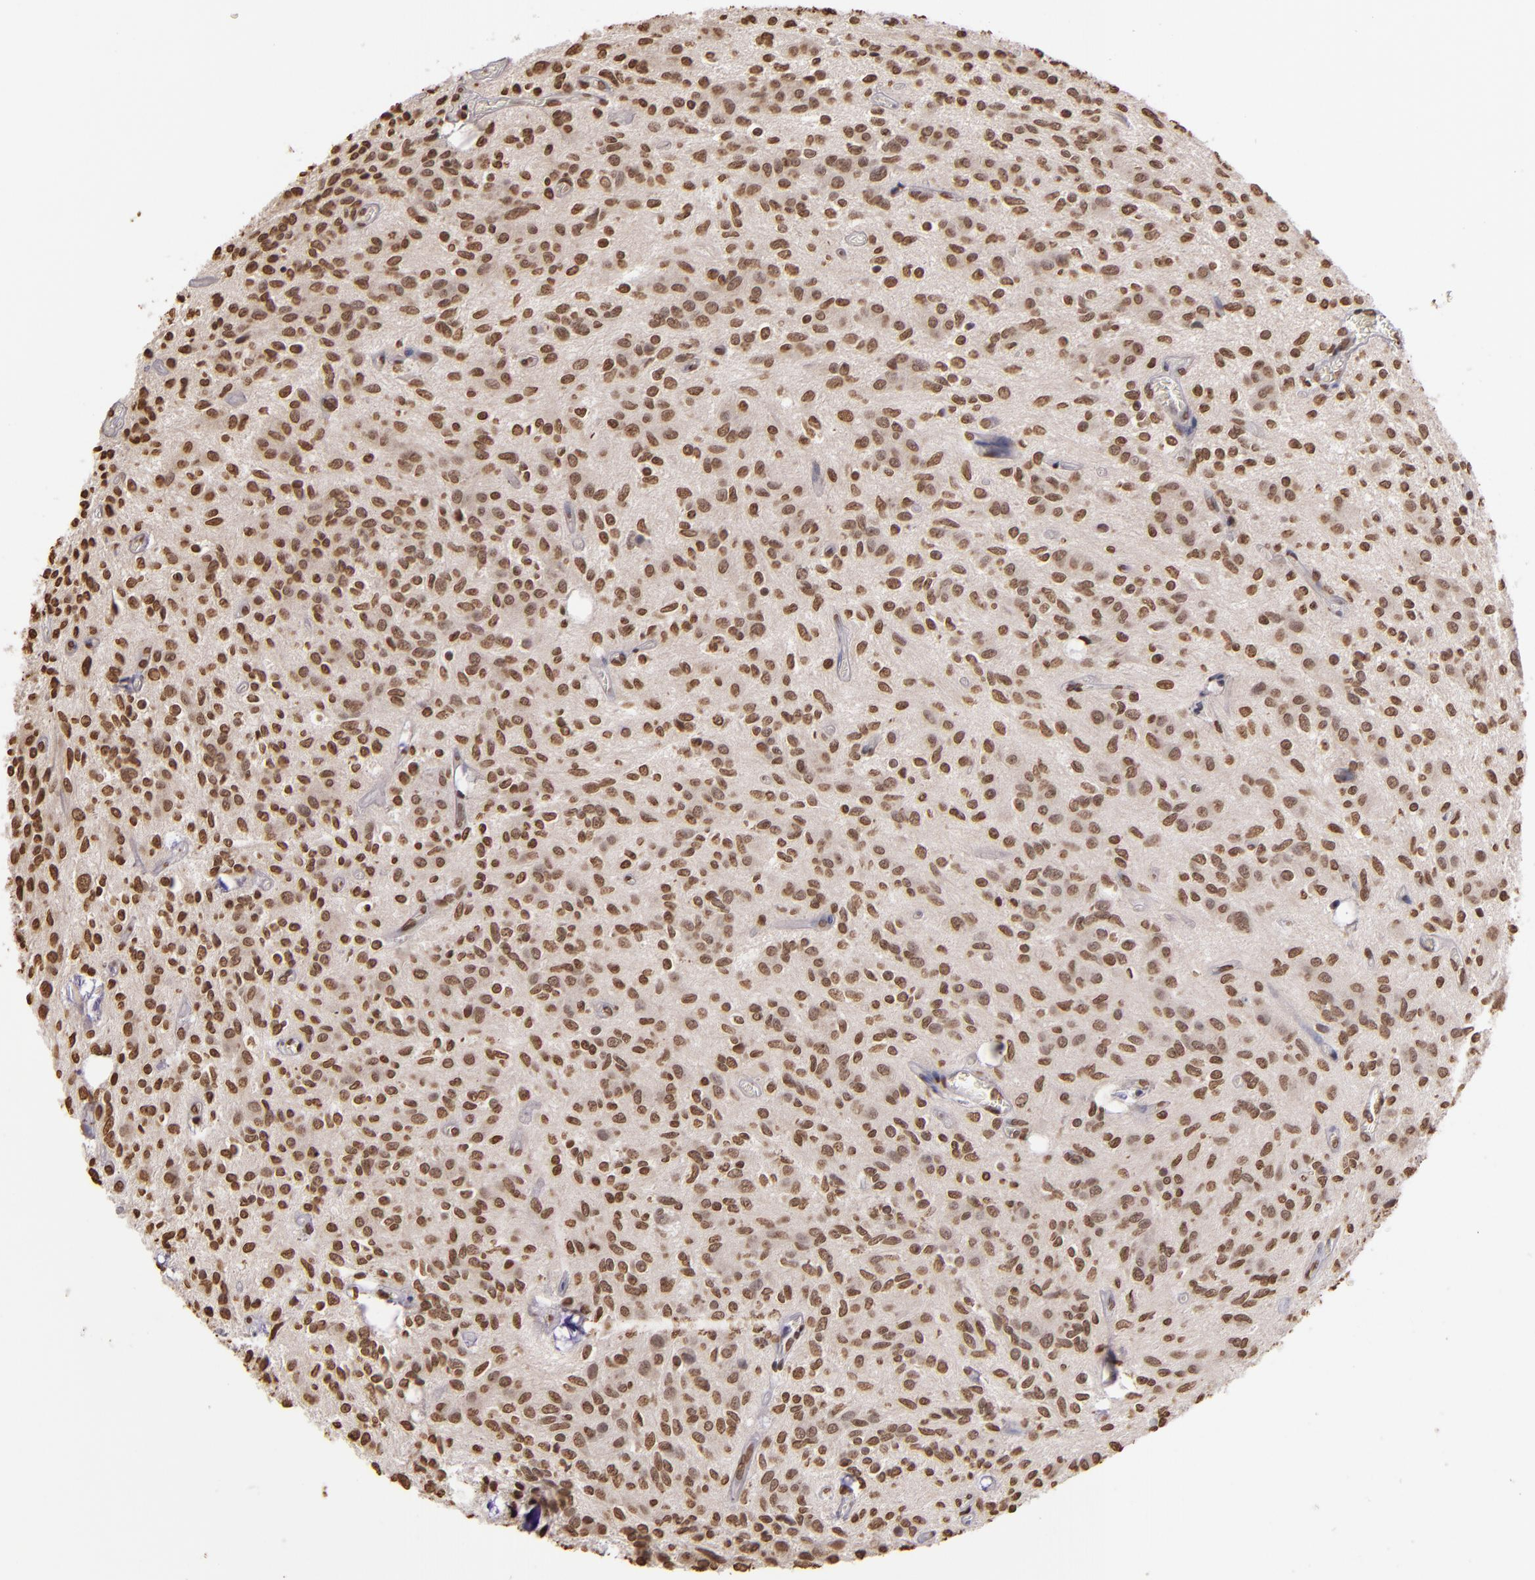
{"staining": {"intensity": "moderate", "quantity": "25%-75%", "location": "nuclear"}, "tissue": "glioma", "cell_type": "Tumor cells", "image_type": "cancer", "snomed": [{"axis": "morphology", "description": "Glioma, malignant, Low grade"}, {"axis": "topography", "description": "Brain"}], "caption": "Malignant low-grade glioma stained with a brown dye exhibits moderate nuclear positive positivity in approximately 25%-75% of tumor cells.", "gene": "LBX1", "patient": {"sex": "female", "age": 15}}